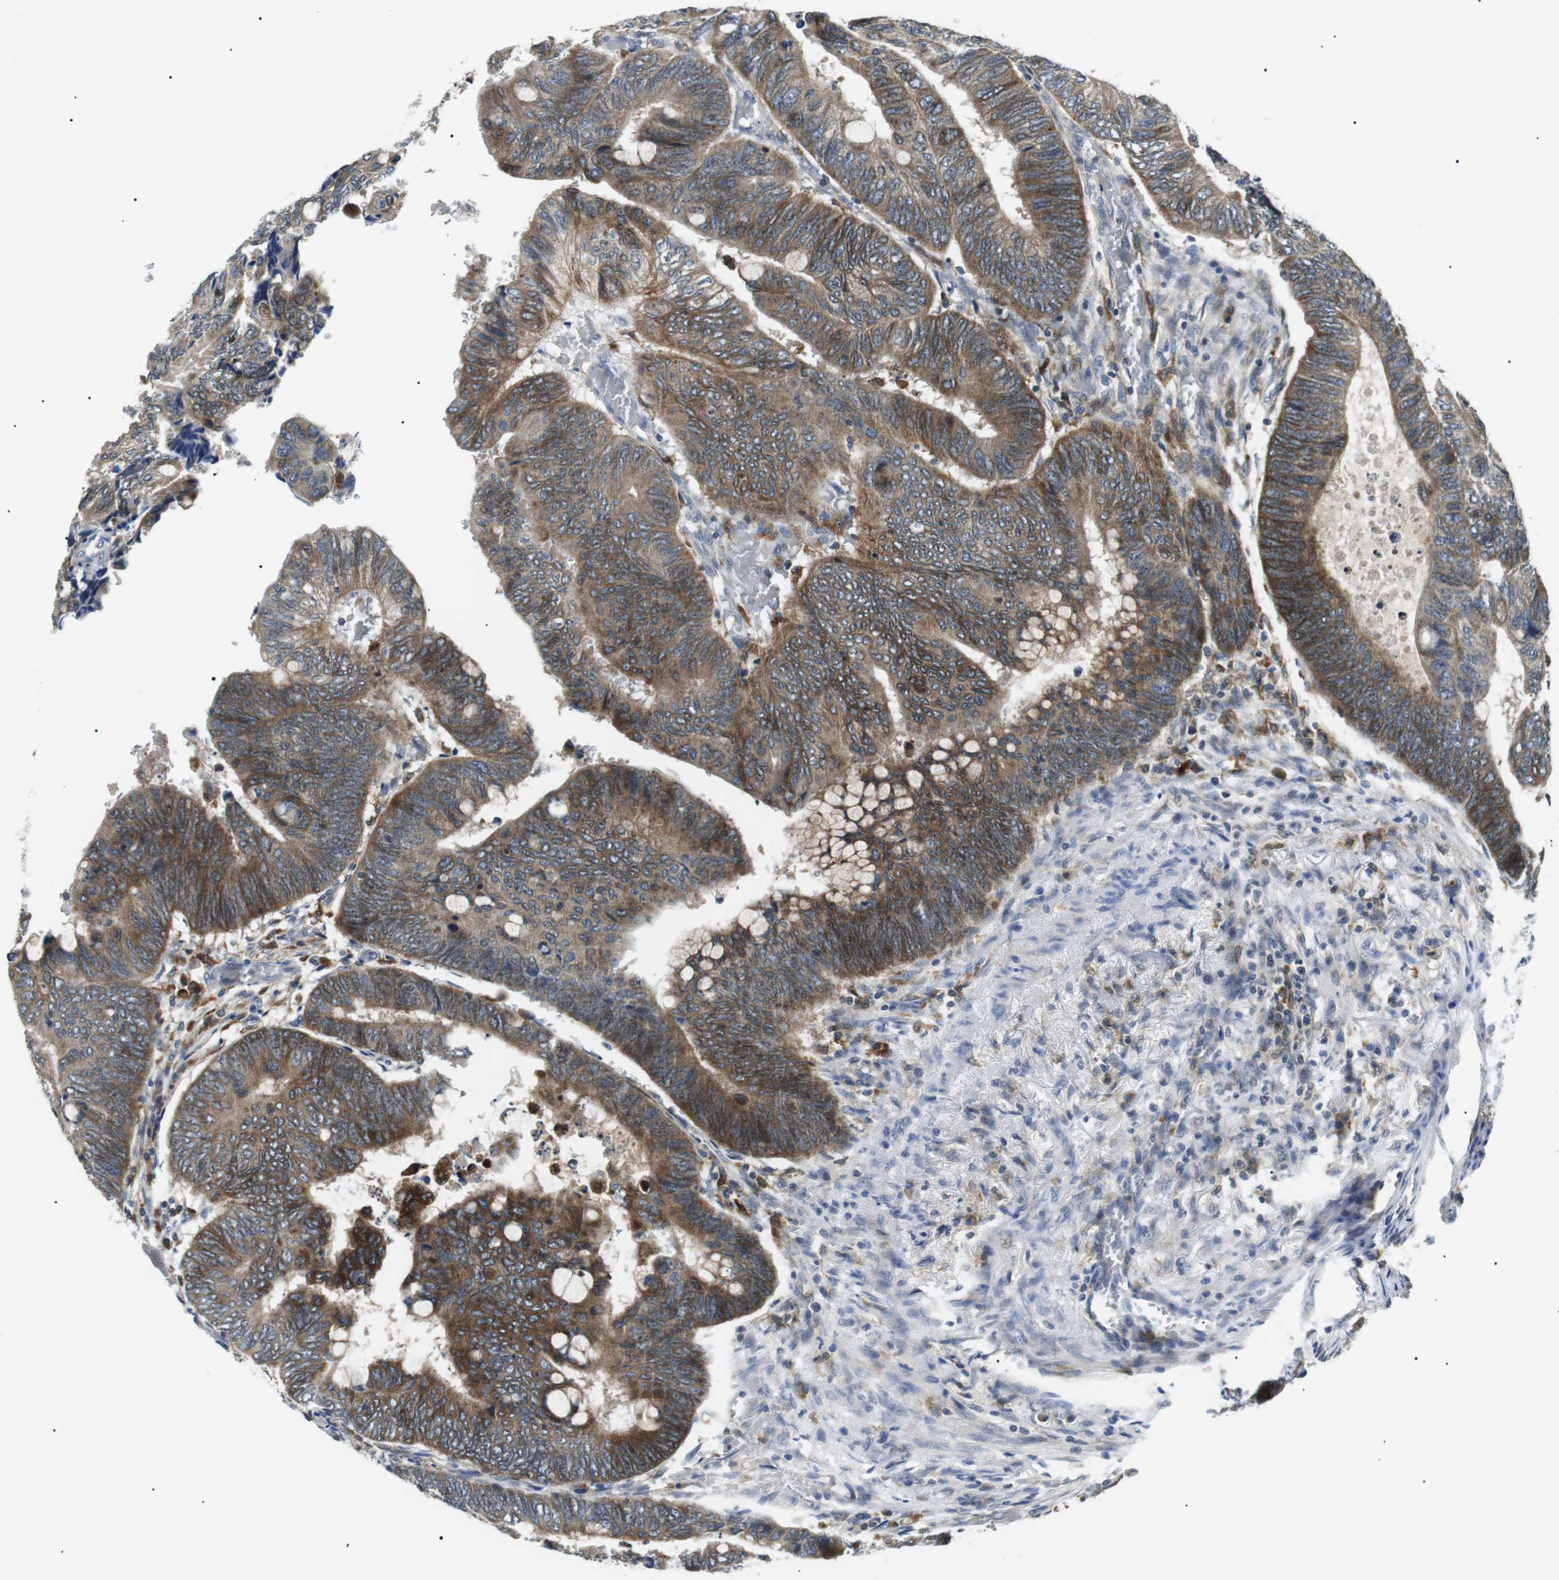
{"staining": {"intensity": "strong", "quantity": "25%-75%", "location": "cytoplasmic/membranous"}, "tissue": "colorectal cancer", "cell_type": "Tumor cells", "image_type": "cancer", "snomed": [{"axis": "morphology", "description": "Normal tissue, NOS"}, {"axis": "morphology", "description": "Adenocarcinoma, NOS"}, {"axis": "topography", "description": "Rectum"}, {"axis": "topography", "description": "Peripheral nerve tissue"}], "caption": "The histopathology image displays a brown stain indicating the presence of a protein in the cytoplasmic/membranous of tumor cells in colorectal cancer.", "gene": "RAB9A", "patient": {"sex": "male", "age": 92}}